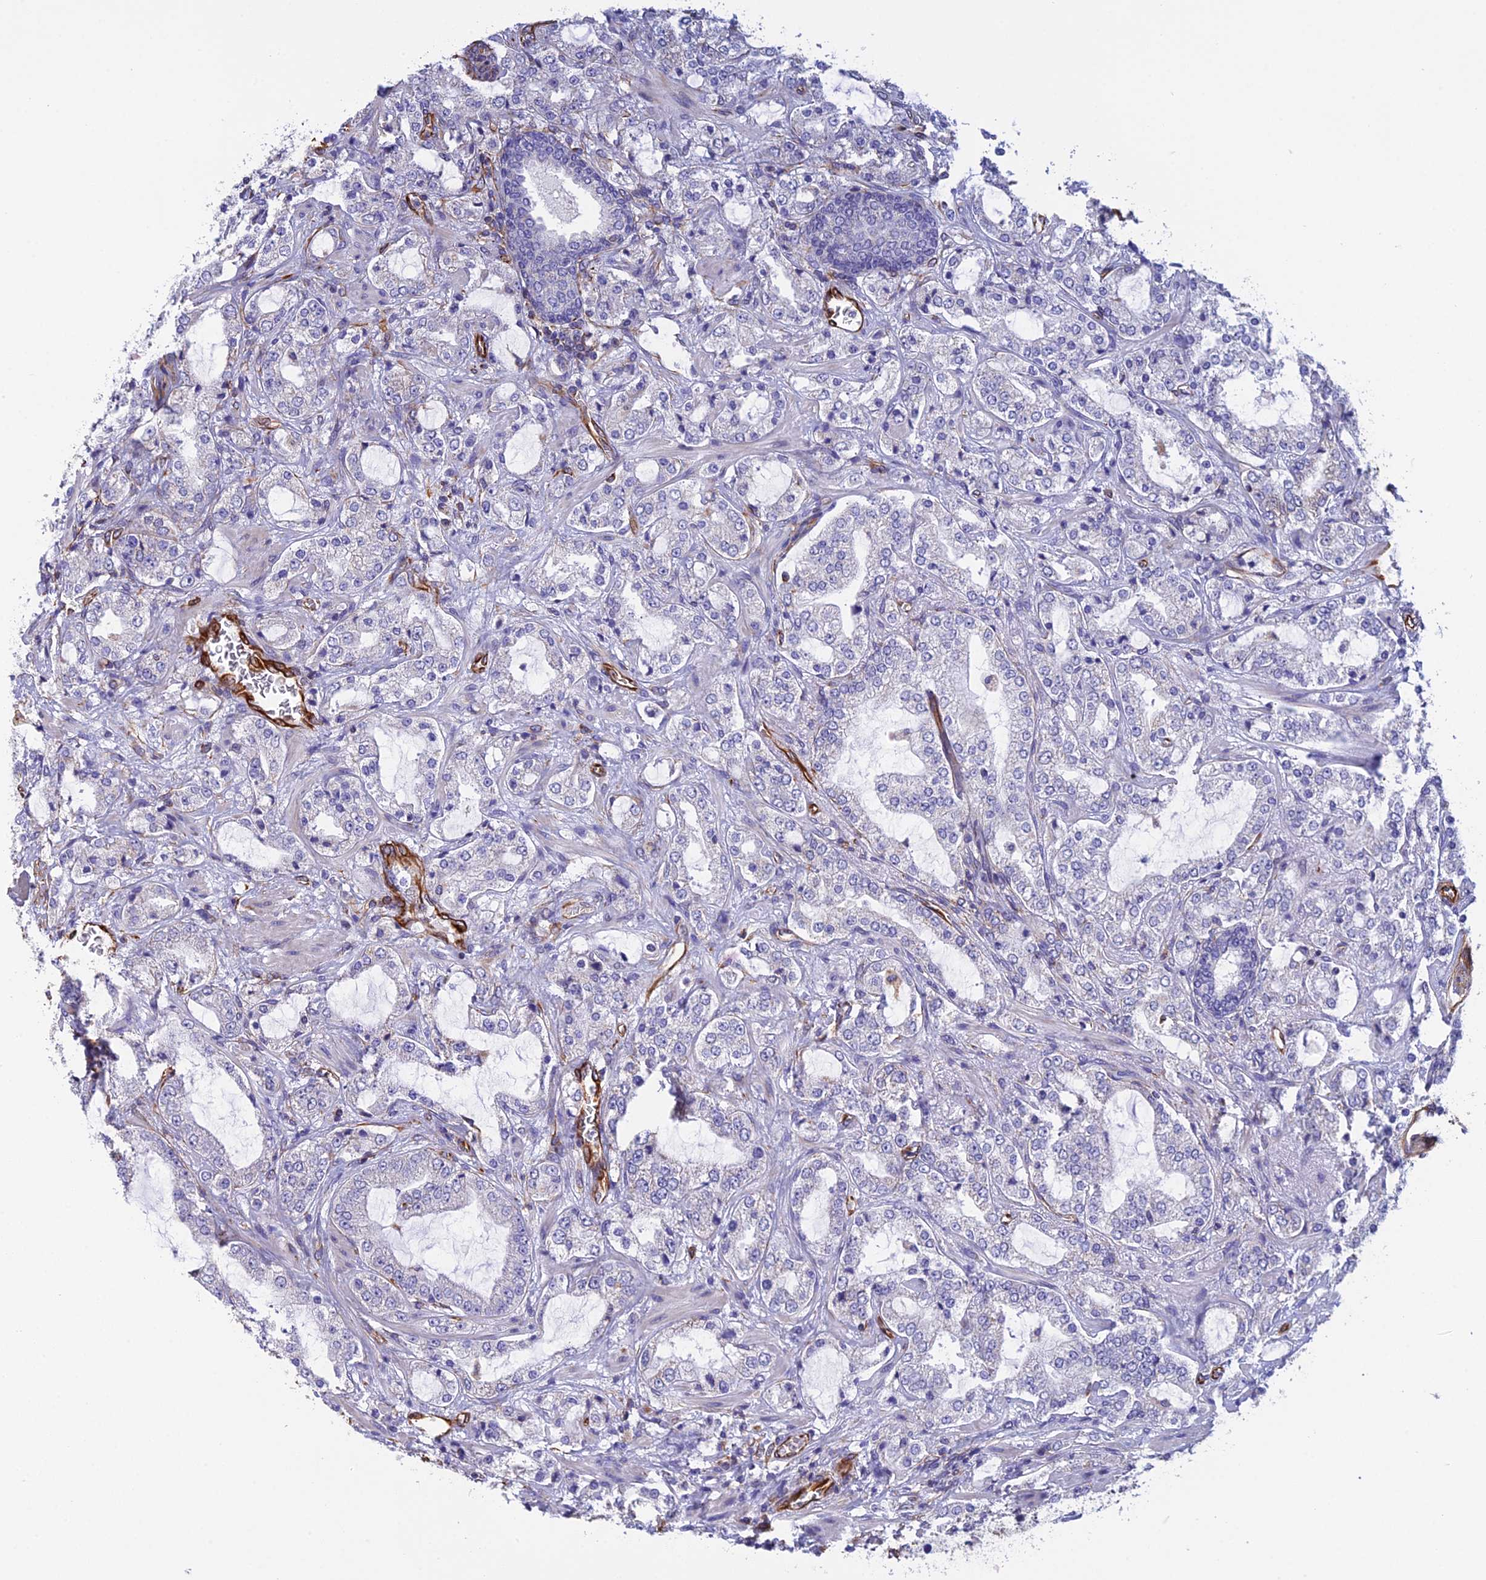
{"staining": {"intensity": "negative", "quantity": "none", "location": "none"}, "tissue": "prostate cancer", "cell_type": "Tumor cells", "image_type": "cancer", "snomed": [{"axis": "morphology", "description": "Adenocarcinoma, High grade"}, {"axis": "topography", "description": "Prostate"}], "caption": "IHC micrograph of neoplastic tissue: high-grade adenocarcinoma (prostate) stained with DAB (3,3'-diaminobenzidine) displays no significant protein positivity in tumor cells. (Brightfield microscopy of DAB (3,3'-diaminobenzidine) immunohistochemistry at high magnification).", "gene": "FBXL20", "patient": {"sex": "male", "age": 64}}